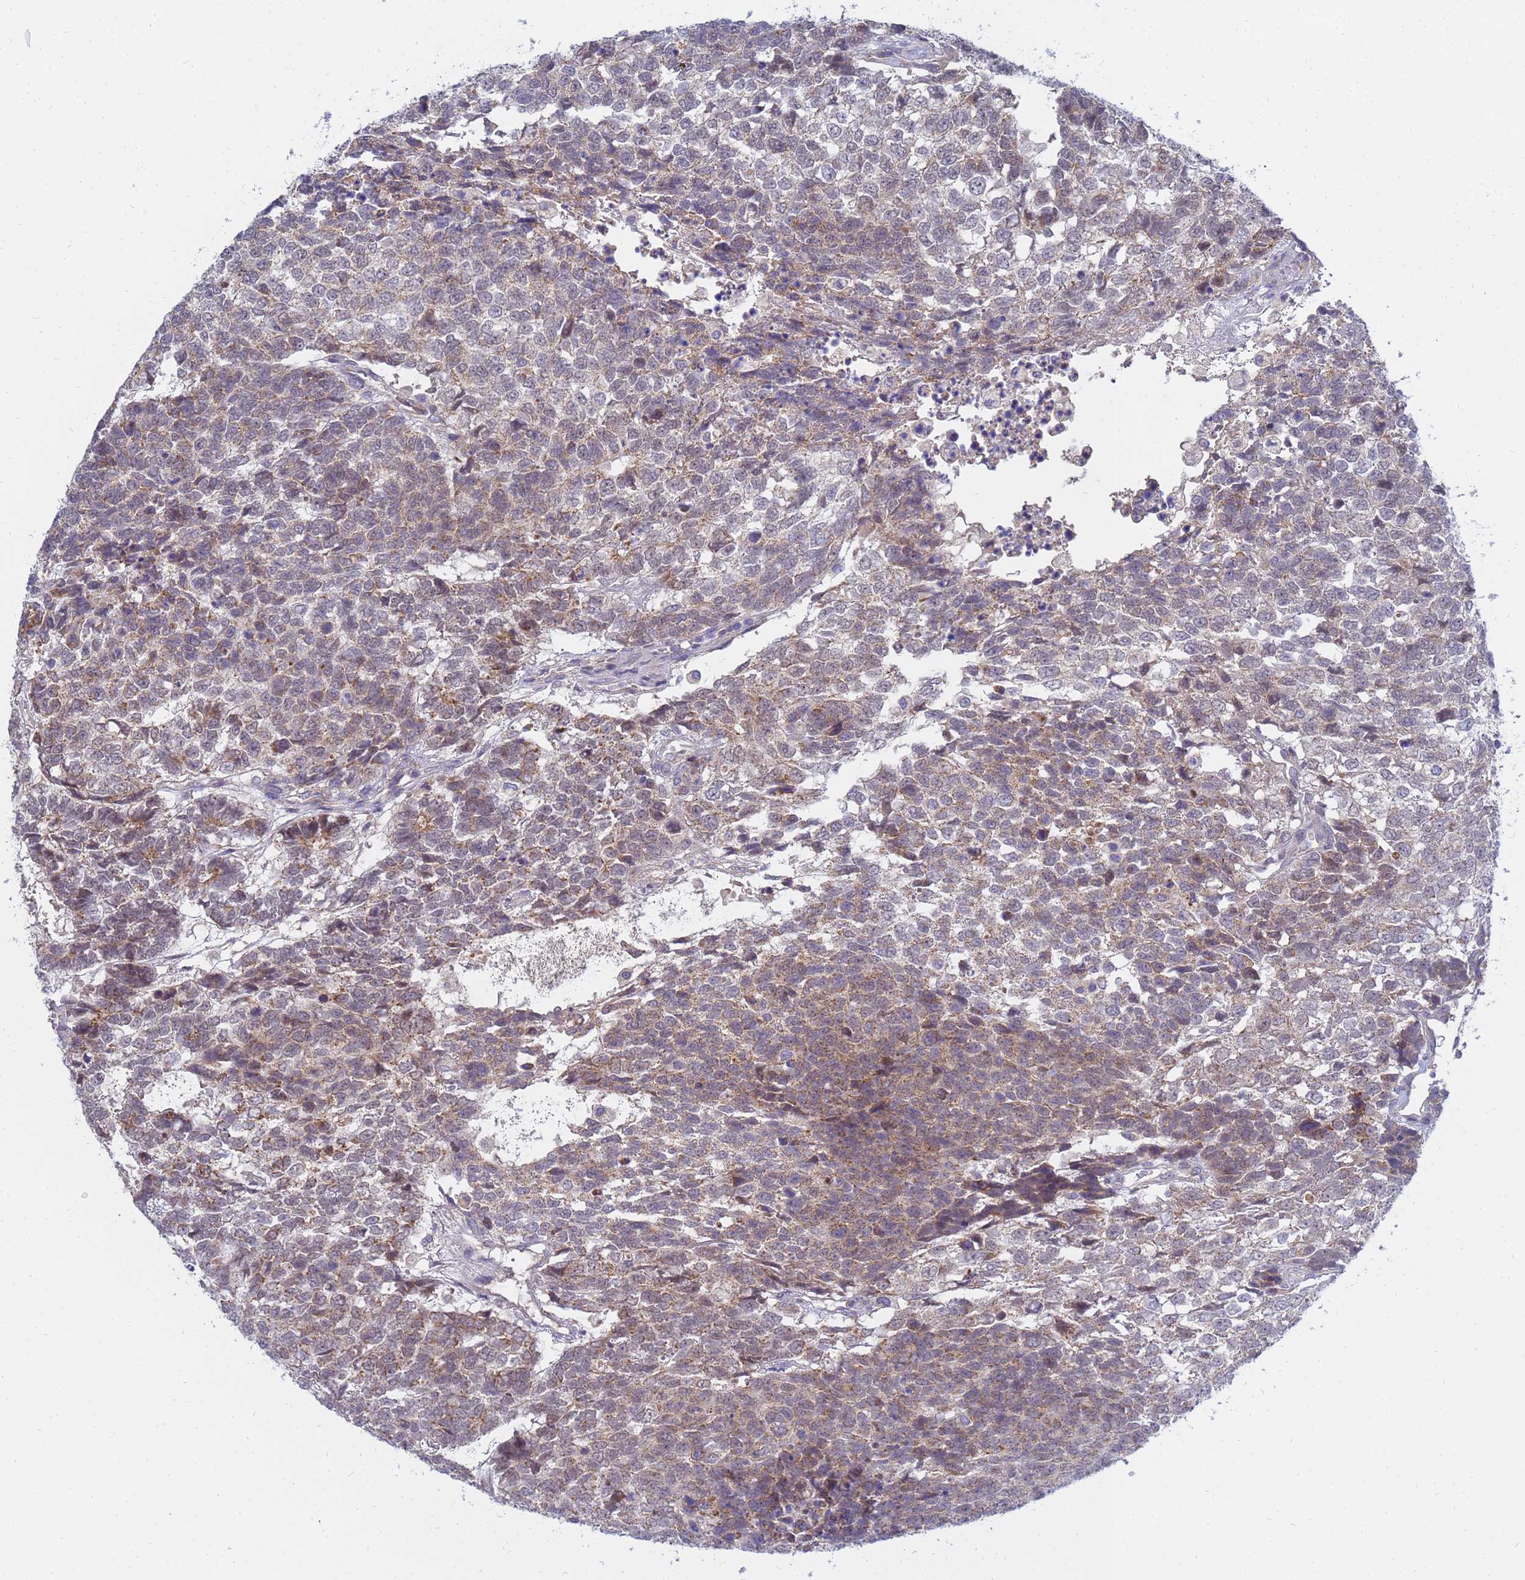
{"staining": {"intensity": "moderate", "quantity": "25%-75%", "location": "cytoplasmic/membranous"}, "tissue": "testis cancer", "cell_type": "Tumor cells", "image_type": "cancer", "snomed": [{"axis": "morphology", "description": "Carcinoma, Embryonal, NOS"}, {"axis": "topography", "description": "Testis"}], "caption": "Approximately 25%-75% of tumor cells in testis embryonal carcinoma exhibit moderate cytoplasmic/membranous protein expression as visualized by brown immunohistochemical staining.", "gene": "SDR39U1", "patient": {"sex": "male", "age": 23}}